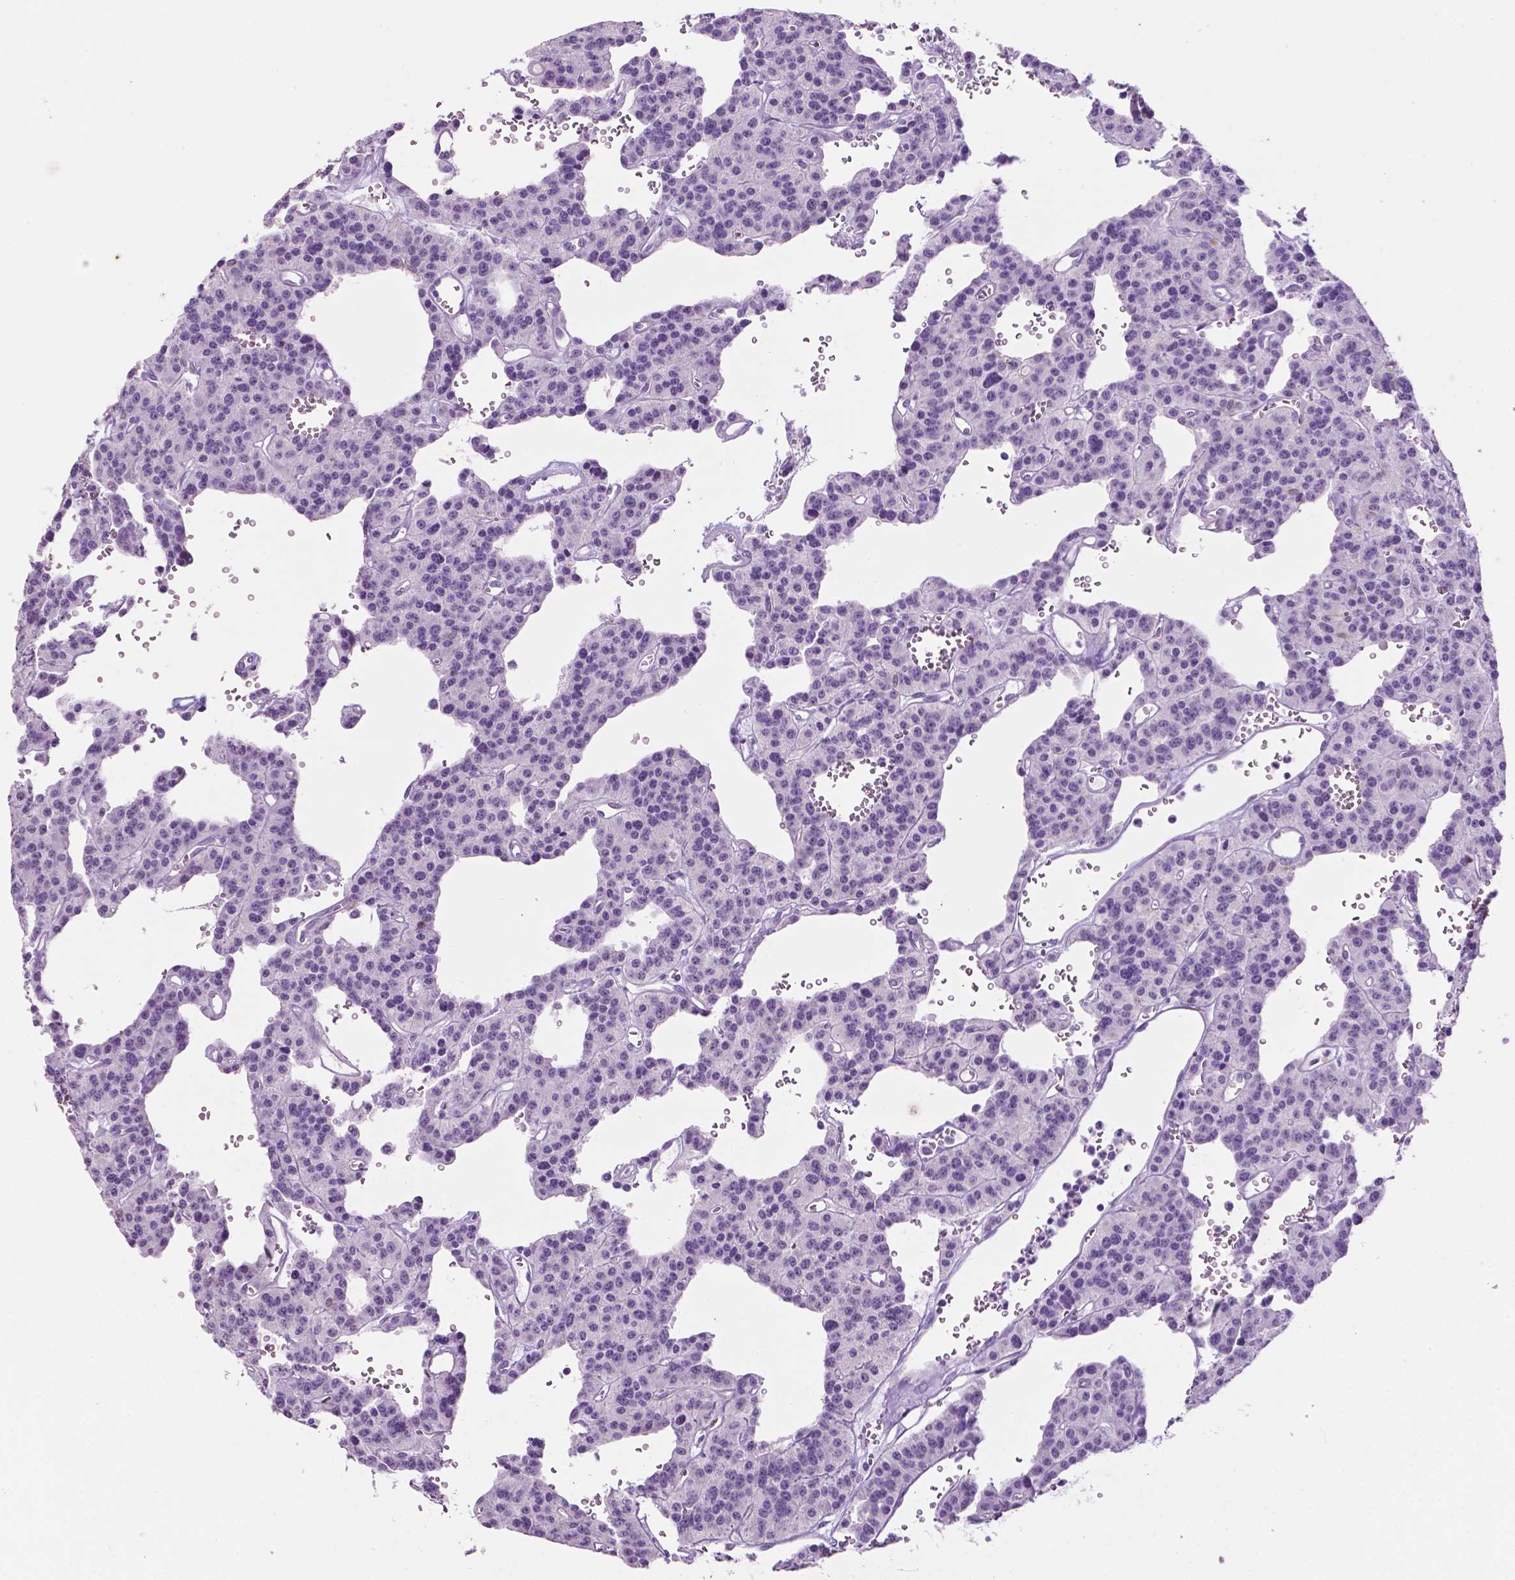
{"staining": {"intensity": "negative", "quantity": "none", "location": "none"}, "tissue": "carcinoid", "cell_type": "Tumor cells", "image_type": "cancer", "snomed": [{"axis": "morphology", "description": "Carcinoid, malignant, NOS"}, {"axis": "topography", "description": "Lung"}], "caption": "DAB immunohistochemical staining of carcinoid displays no significant expression in tumor cells.", "gene": "PHGR1", "patient": {"sex": "female", "age": 71}}